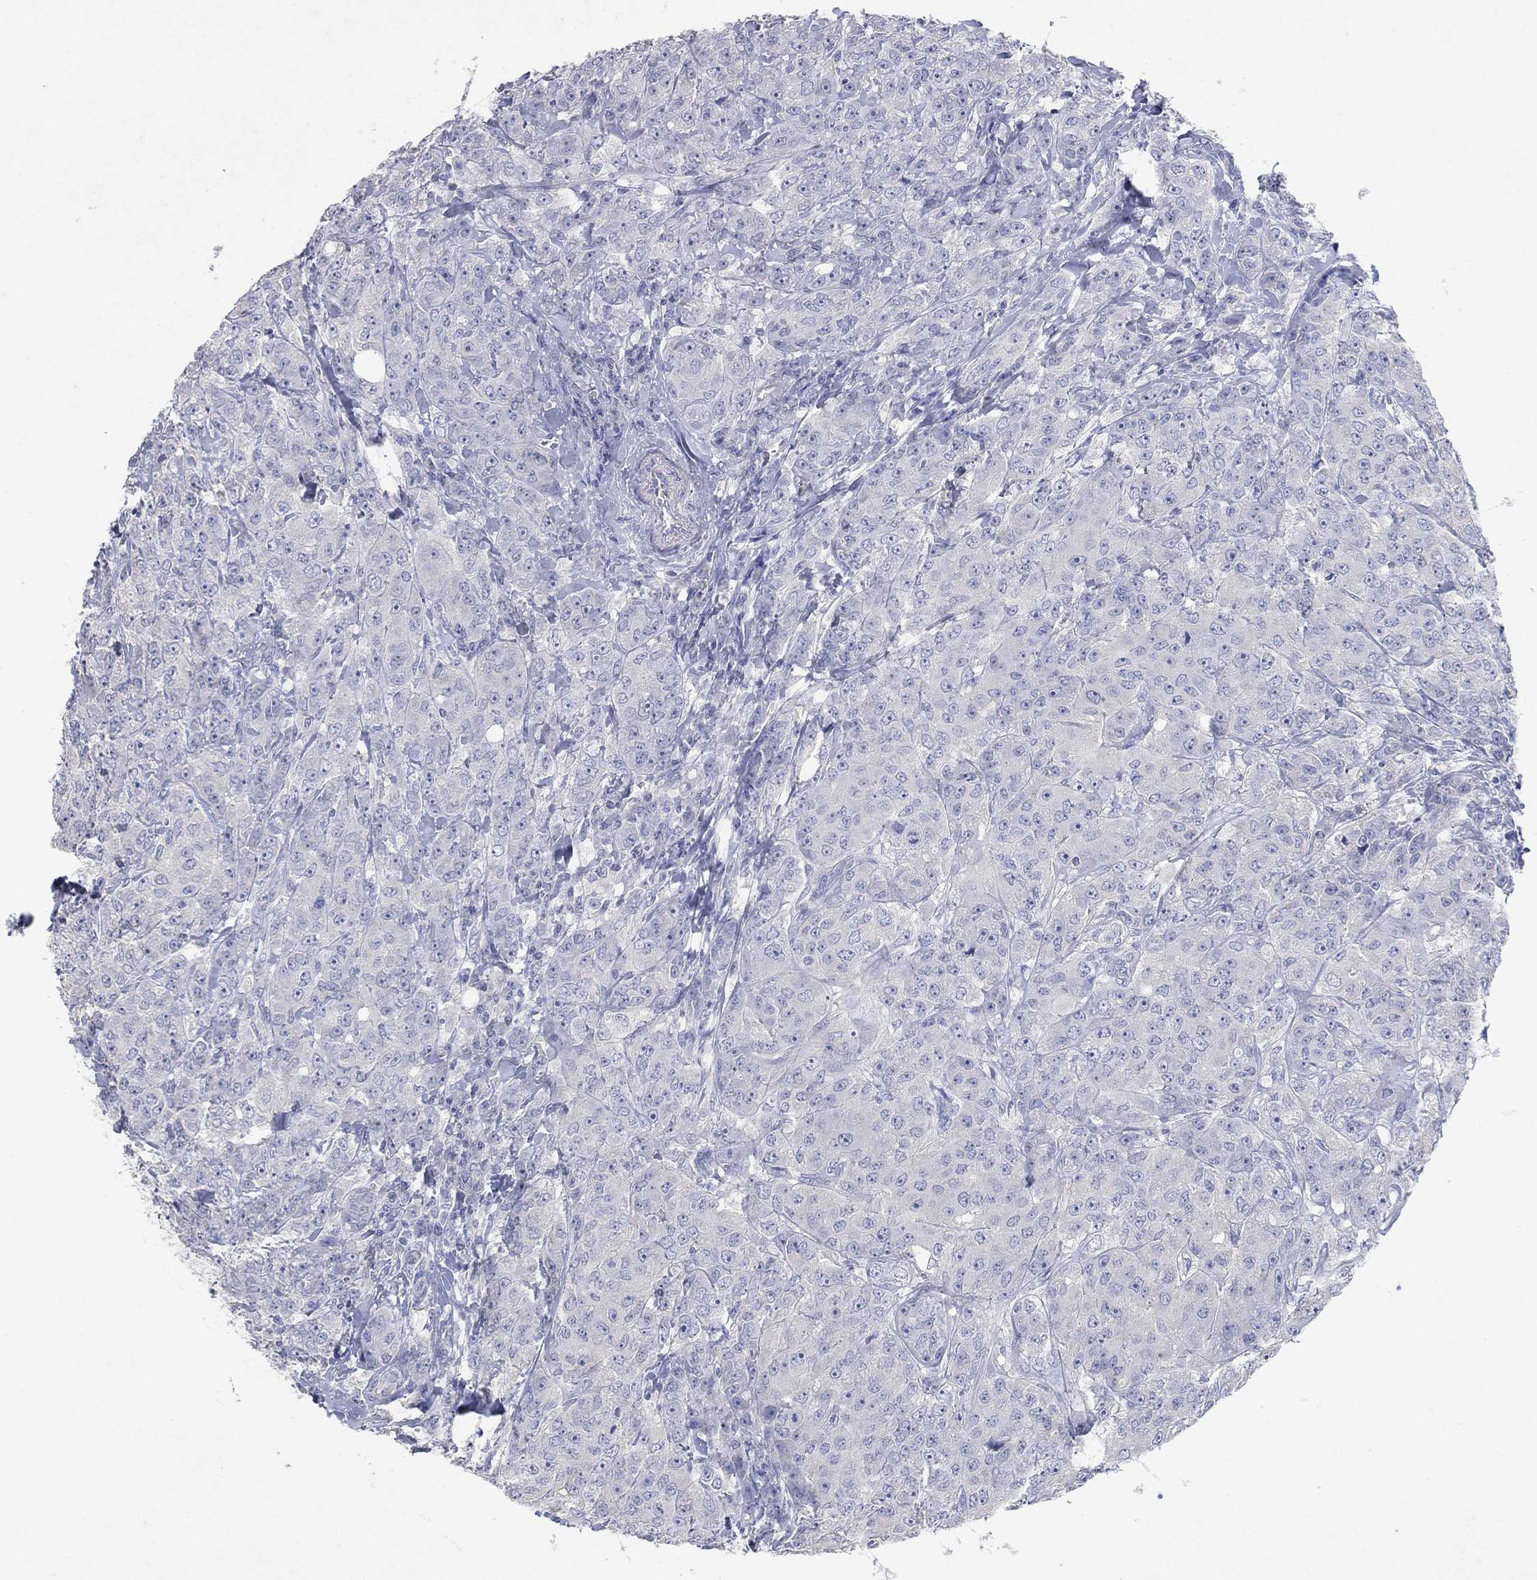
{"staining": {"intensity": "negative", "quantity": "none", "location": "none"}, "tissue": "breast cancer", "cell_type": "Tumor cells", "image_type": "cancer", "snomed": [{"axis": "morphology", "description": "Duct carcinoma"}, {"axis": "topography", "description": "Breast"}], "caption": "Breast cancer was stained to show a protein in brown. There is no significant staining in tumor cells.", "gene": "KRT40", "patient": {"sex": "female", "age": 43}}